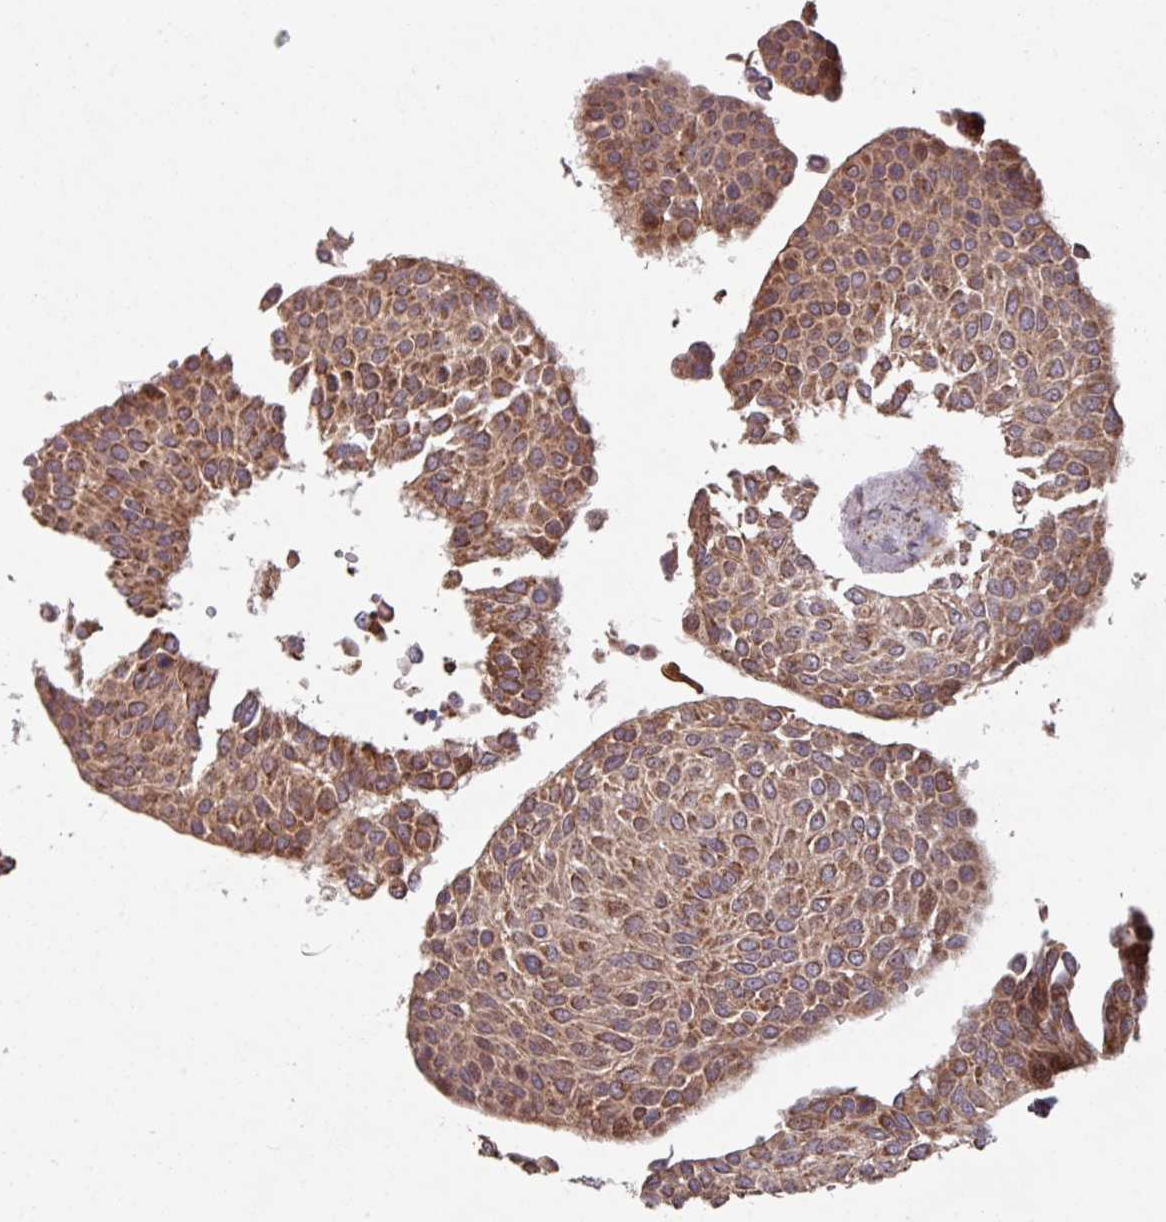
{"staining": {"intensity": "moderate", "quantity": ">75%", "location": "cytoplasmic/membranous"}, "tissue": "urothelial cancer", "cell_type": "Tumor cells", "image_type": "cancer", "snomed": [{"axis": "morphology", "description": "Urothelial carcinoma, NOS"}, {"axis": "topography", "description": "Urinary bladder"}], "caption": "High-magnification brightfield microscopy of transitional cell carcinoma stained with DAB (brown) and counterstained with hematoxylin (blue). tumor cells exhibit moderate cytoplasmic/membranous staining is appreciated in approximately>75% of cells.", "gene": "COX7C", "patient": {"sex": "male", "age": 55}}